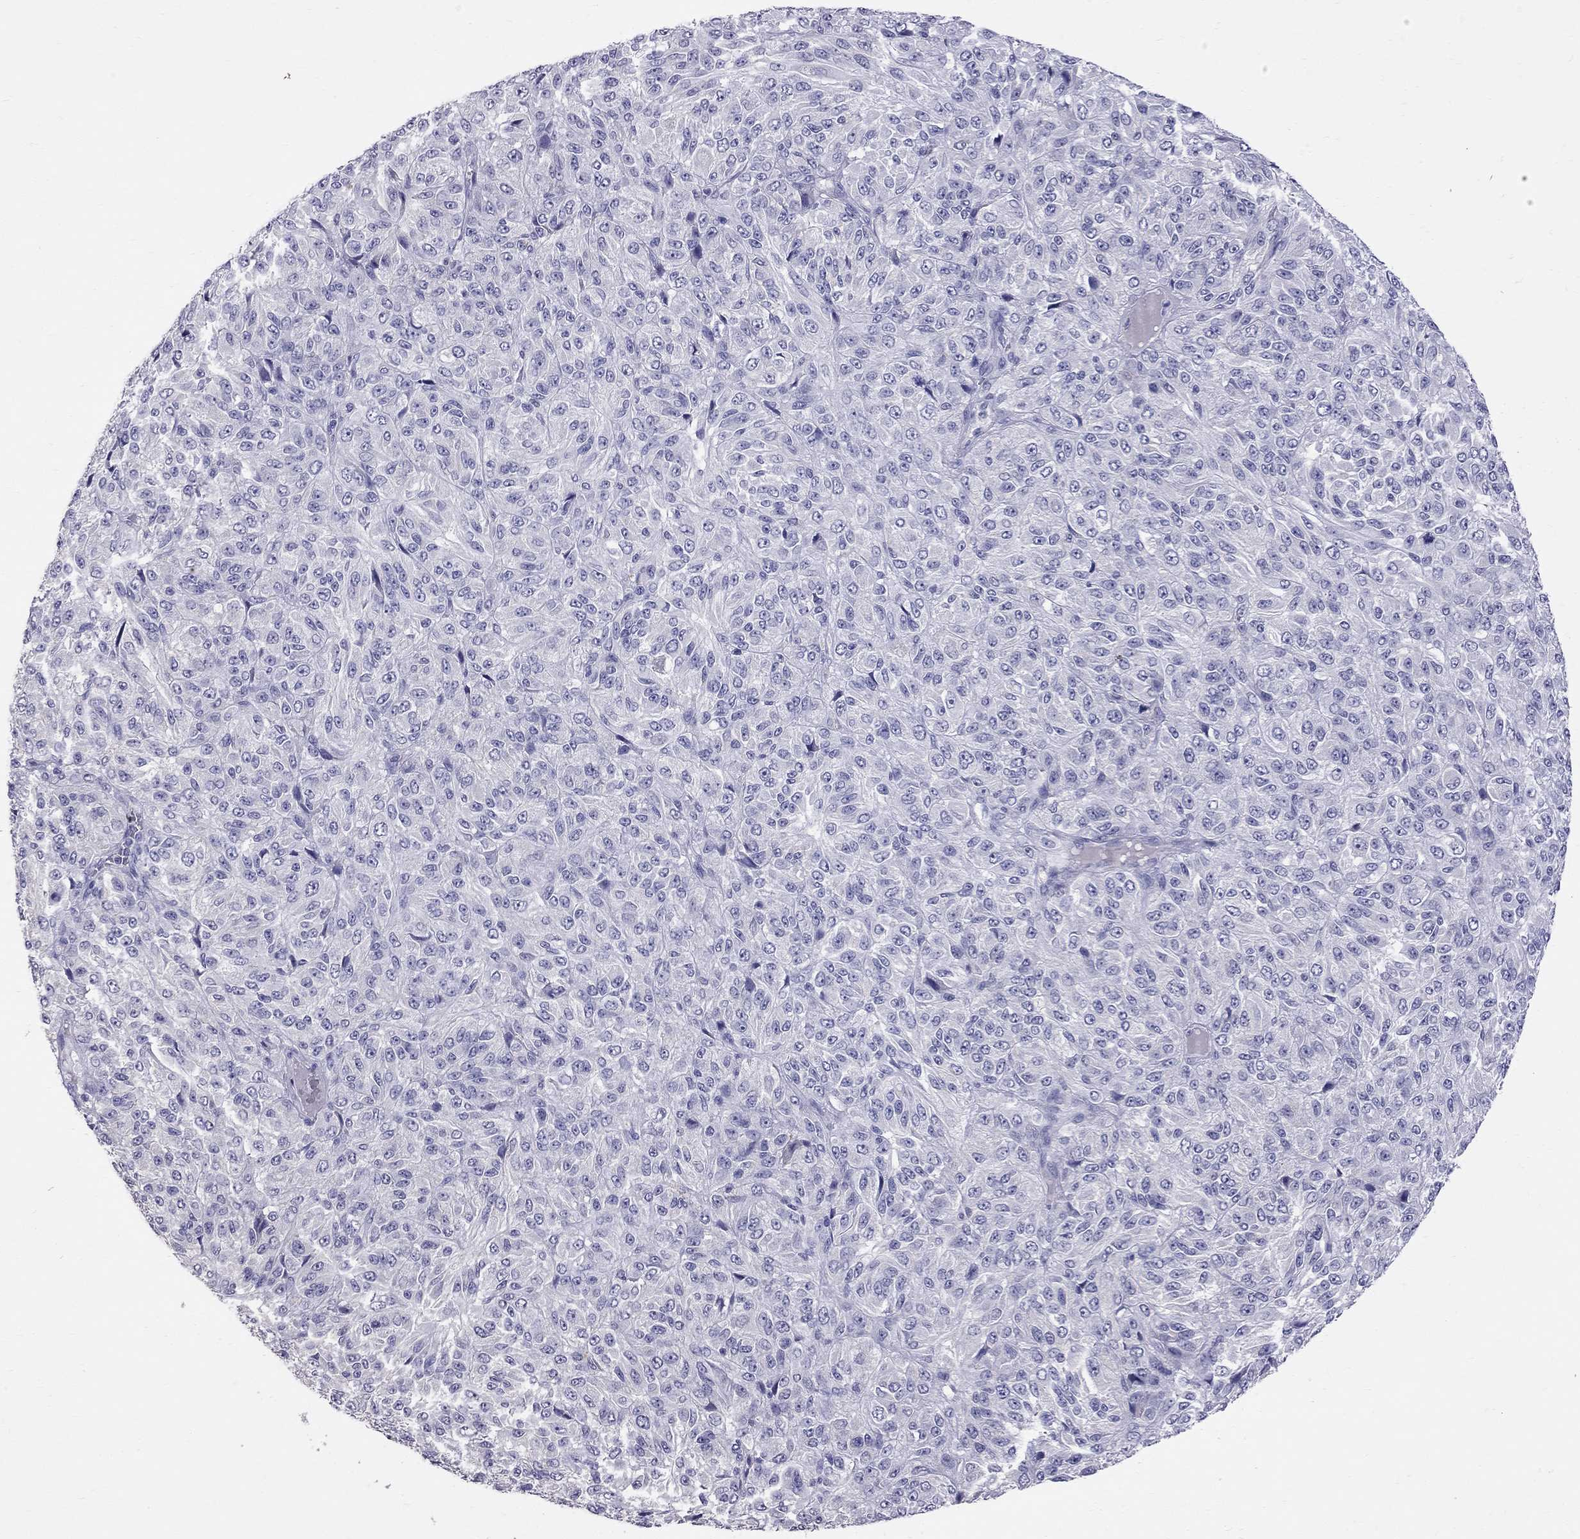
{"staining": {"intensity": "negative", "quantity": "none", "location": "none"}, "tissue": "melanoma", "cell_type": "Tumor cells", "image_type": "cancer", "snomed": [{"axis": "morphology", "description": "Malignant melanoma, Metastatic site"}, {"axis": "topography", "description": "Brain"}], "caption": "The micrograph reveals no staining of tumor cells in malignant melanoma (metastatic site). (DAB (3,3'-diaminobenzidine) immunohistochemistry (IHC) with hematoxylin counter stain).", "gene": "CFAP91", "patient": {"sex": "female", "age": 56}}